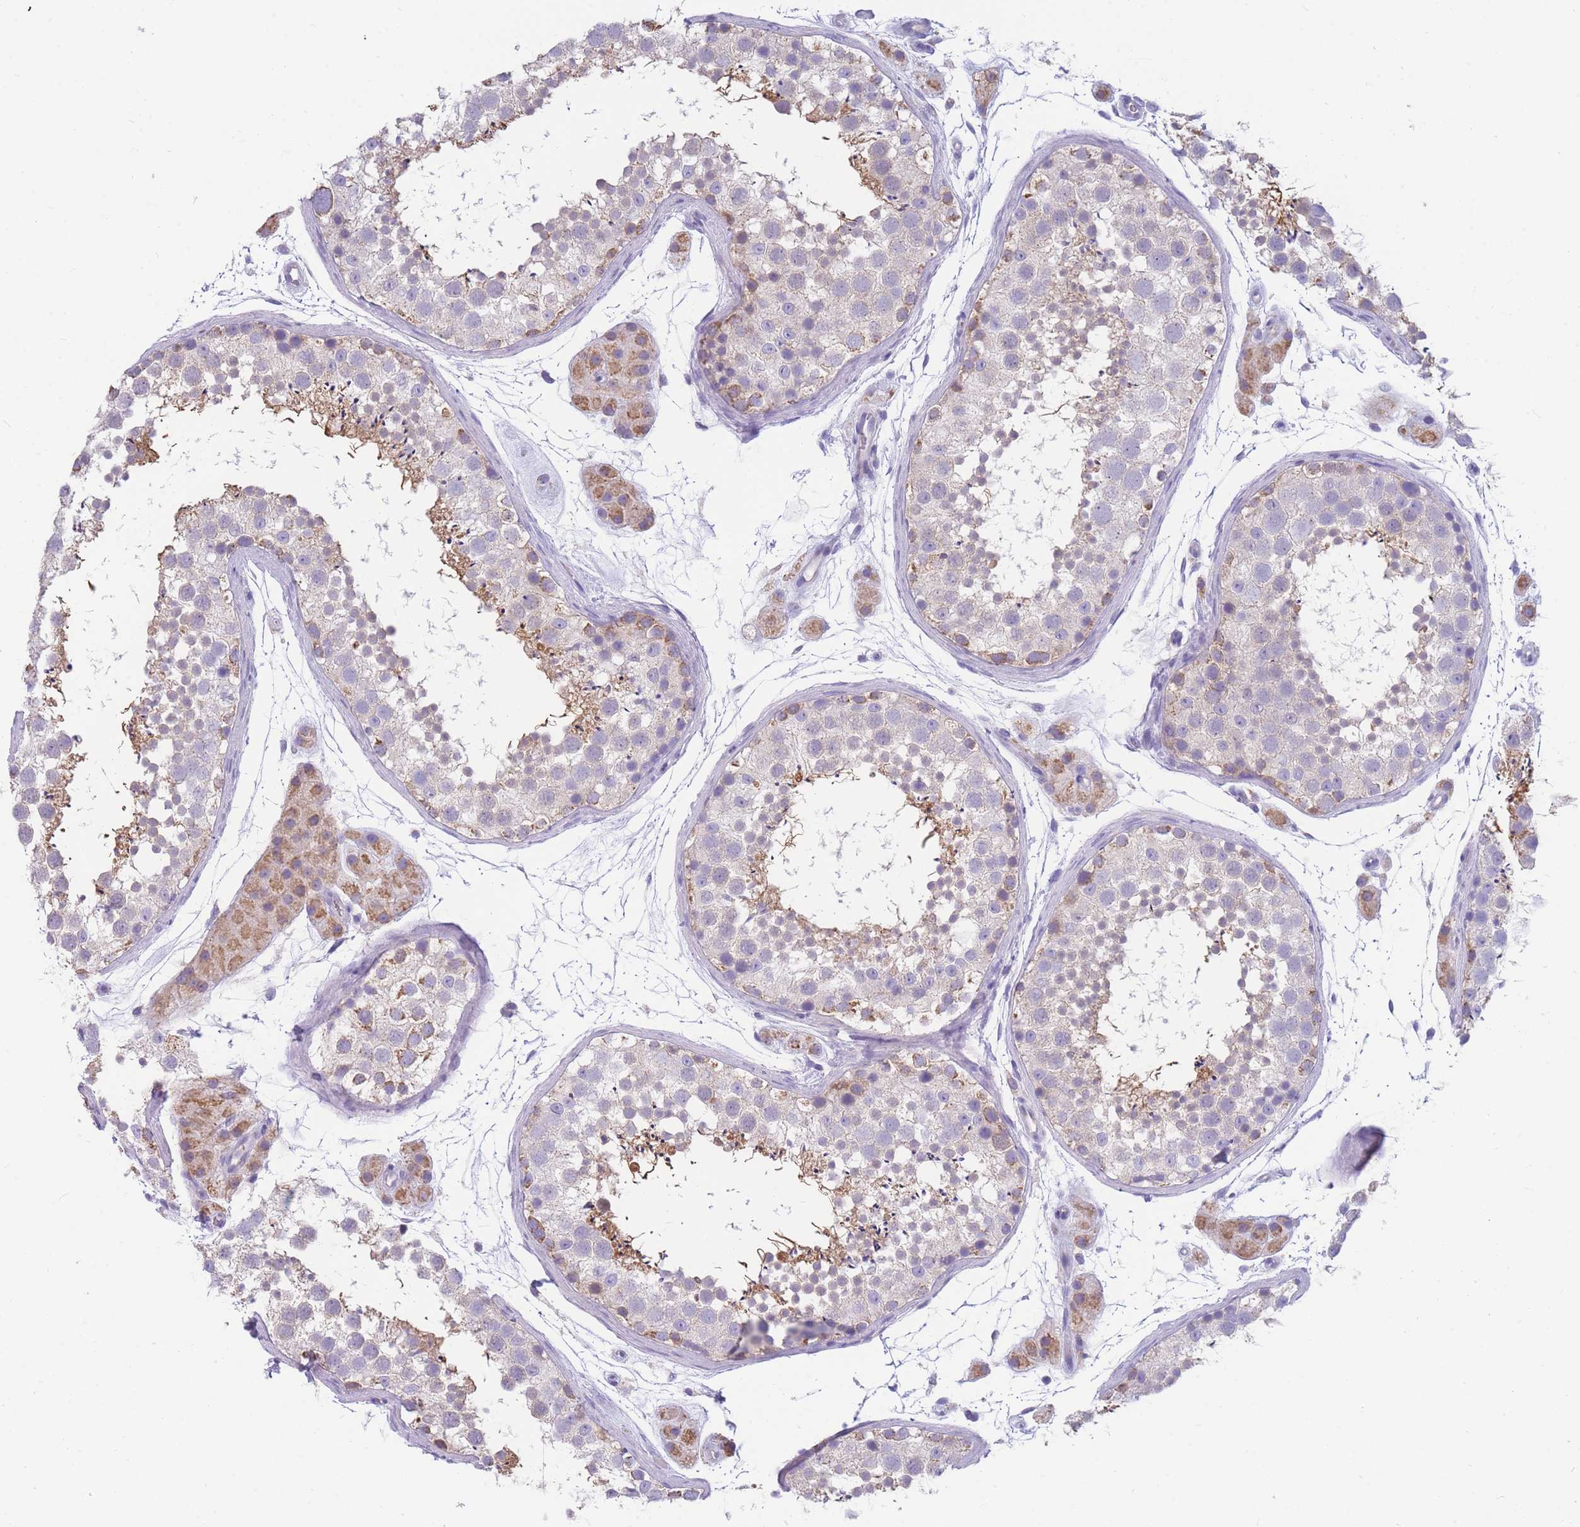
{"staining": {"intensity": "moderate", "quantity": "25%-75%", "location": "cytoplasmic/membranous"}, "tissue": "testis", "cell_type": "Cells in seminiferous ducts", "image_type": "normal", "snomed": [{"axis": "morphology", "description": "Normal tissue, NOS"}, {"axis": "topography", "description": "Testis"}], "caption": "Testis stained with a brown dye reveals moderate cytoplasmic/membranous positive staining in about 25%-75% of cells in seminiferous ducts.", "gene": "DHRS11", "patient": {"sex": "male", "age": 41}}